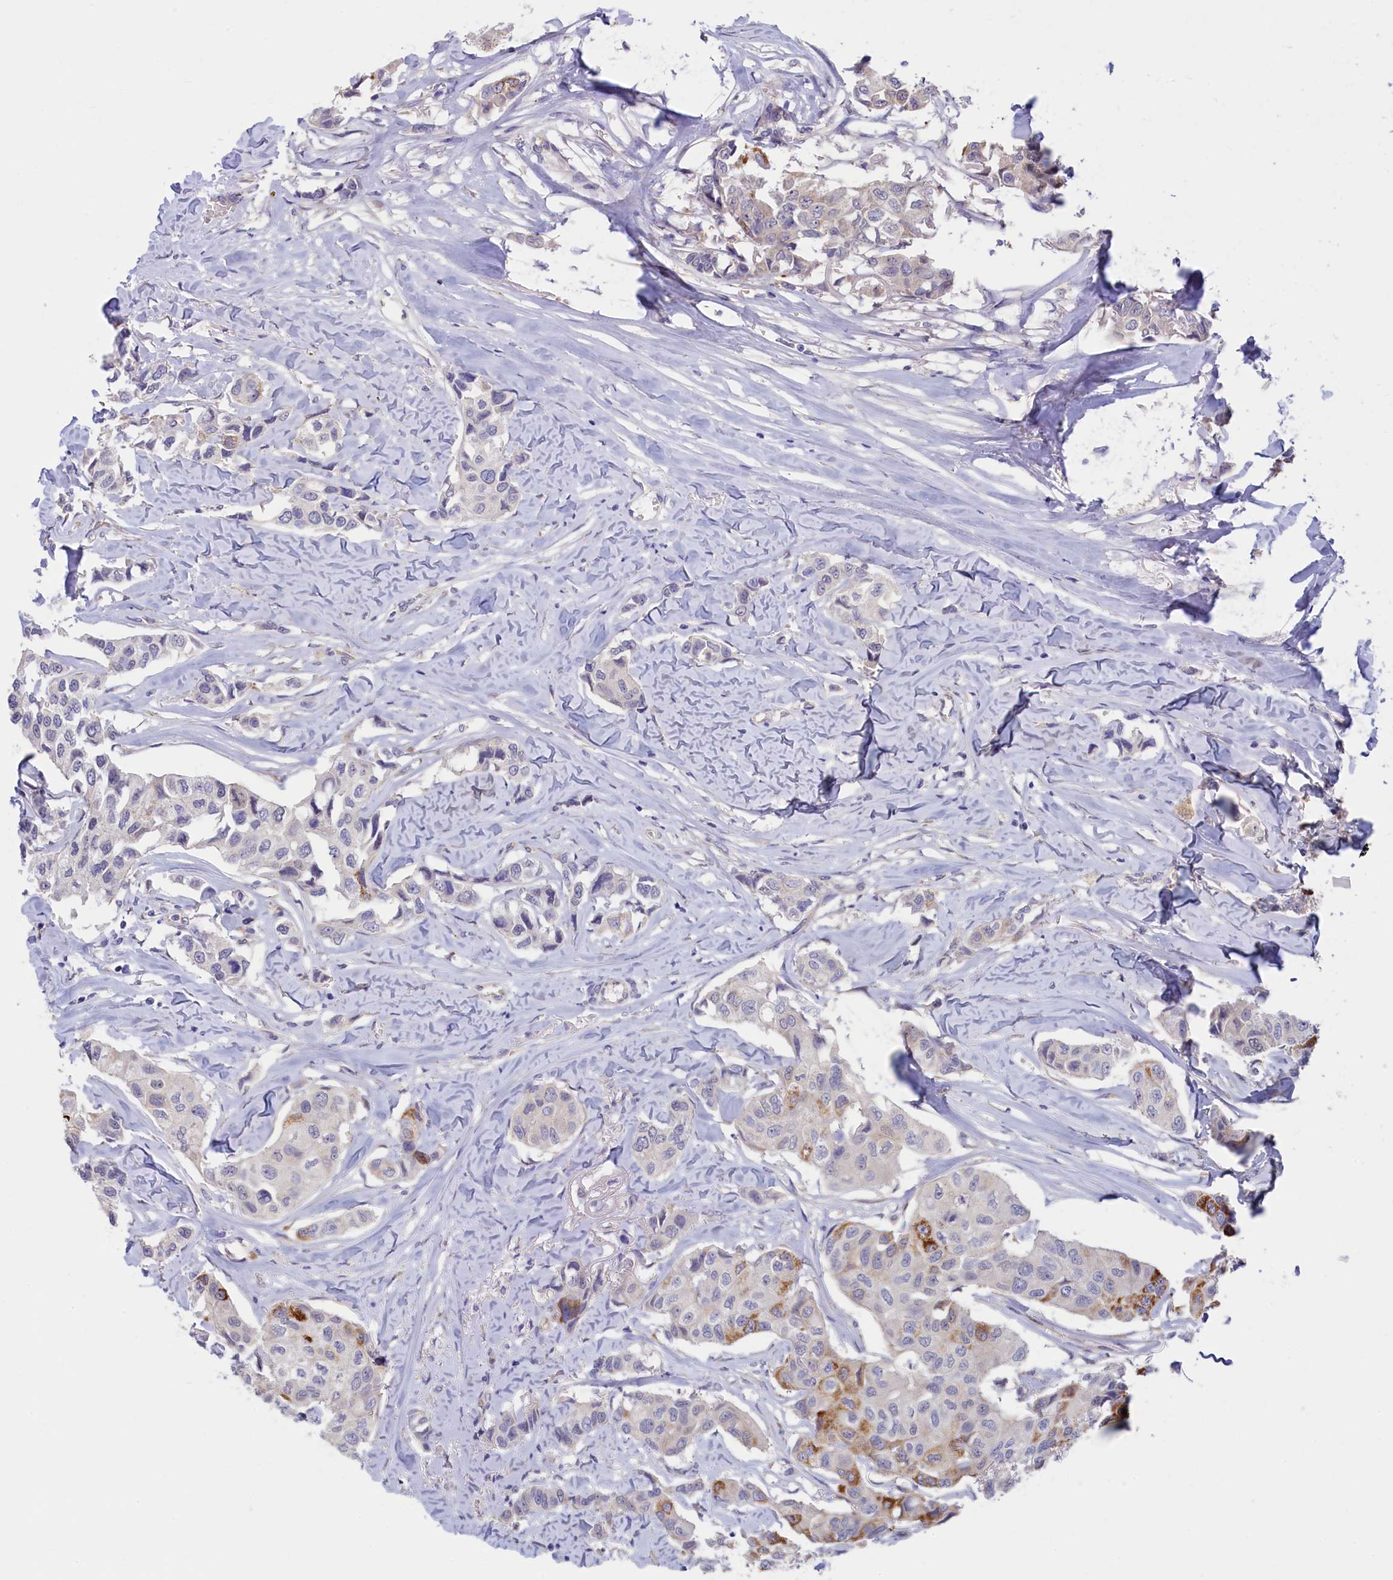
{"staining": {"intensity": "moderate", "quantity": "<25%", "location": "cytoplasmic/membranous"}, "tissue": "breast cancer", "cell_type": "Tumor cells", "image_type": "cancer", "snomed": [{"axis": "morphology", "description": "Duct carcinoma"}, {"axis": "topography", "description": "Breast"}], "caption": "This is an image of immunohistochemistry staining of breast cancer, which shows moderate expression in the cytoplasmic/membranous of tumor cells.", "gene": "ZSWIM4", "patient": {"sex": "female", "age": 80}}